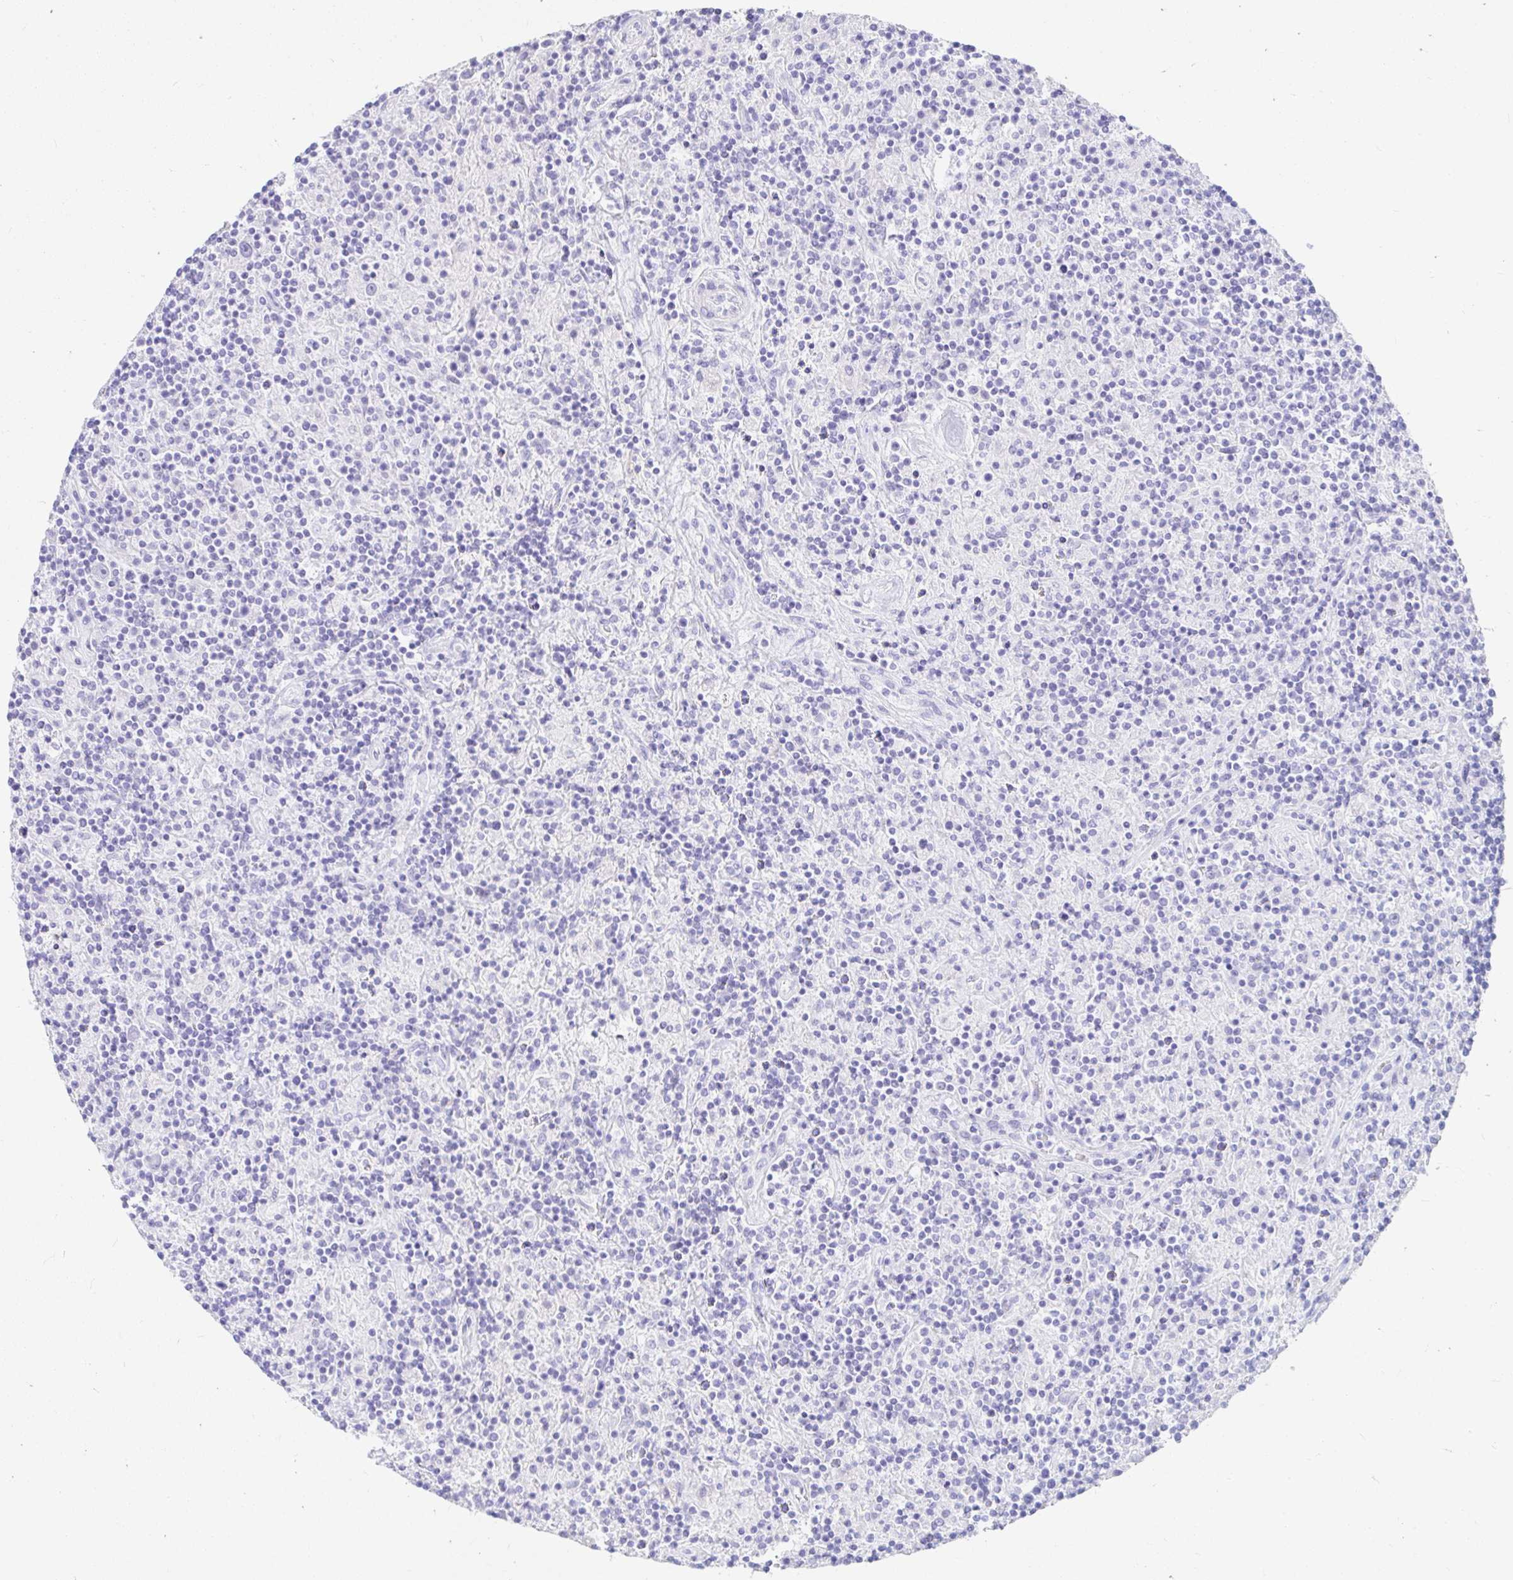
{"staining": {"intensity": "negative", "quantity": "none", "location": "none"}, "tissue": "lymphoma", "cell_type": "Tumor cells", "image_type": "cancer", "snomed": [{"axis": "morphology", "description": "Hodgkin's disease, NOS"}, {"axis": "topography", "description": "Lymph node"}], "caption": "Immunohistochemical staining of human lymphoma reveals no significant positivity in tumor cells.", "gene": "PPP1R1B", "patient": {"sex": "male", "age": 70}}